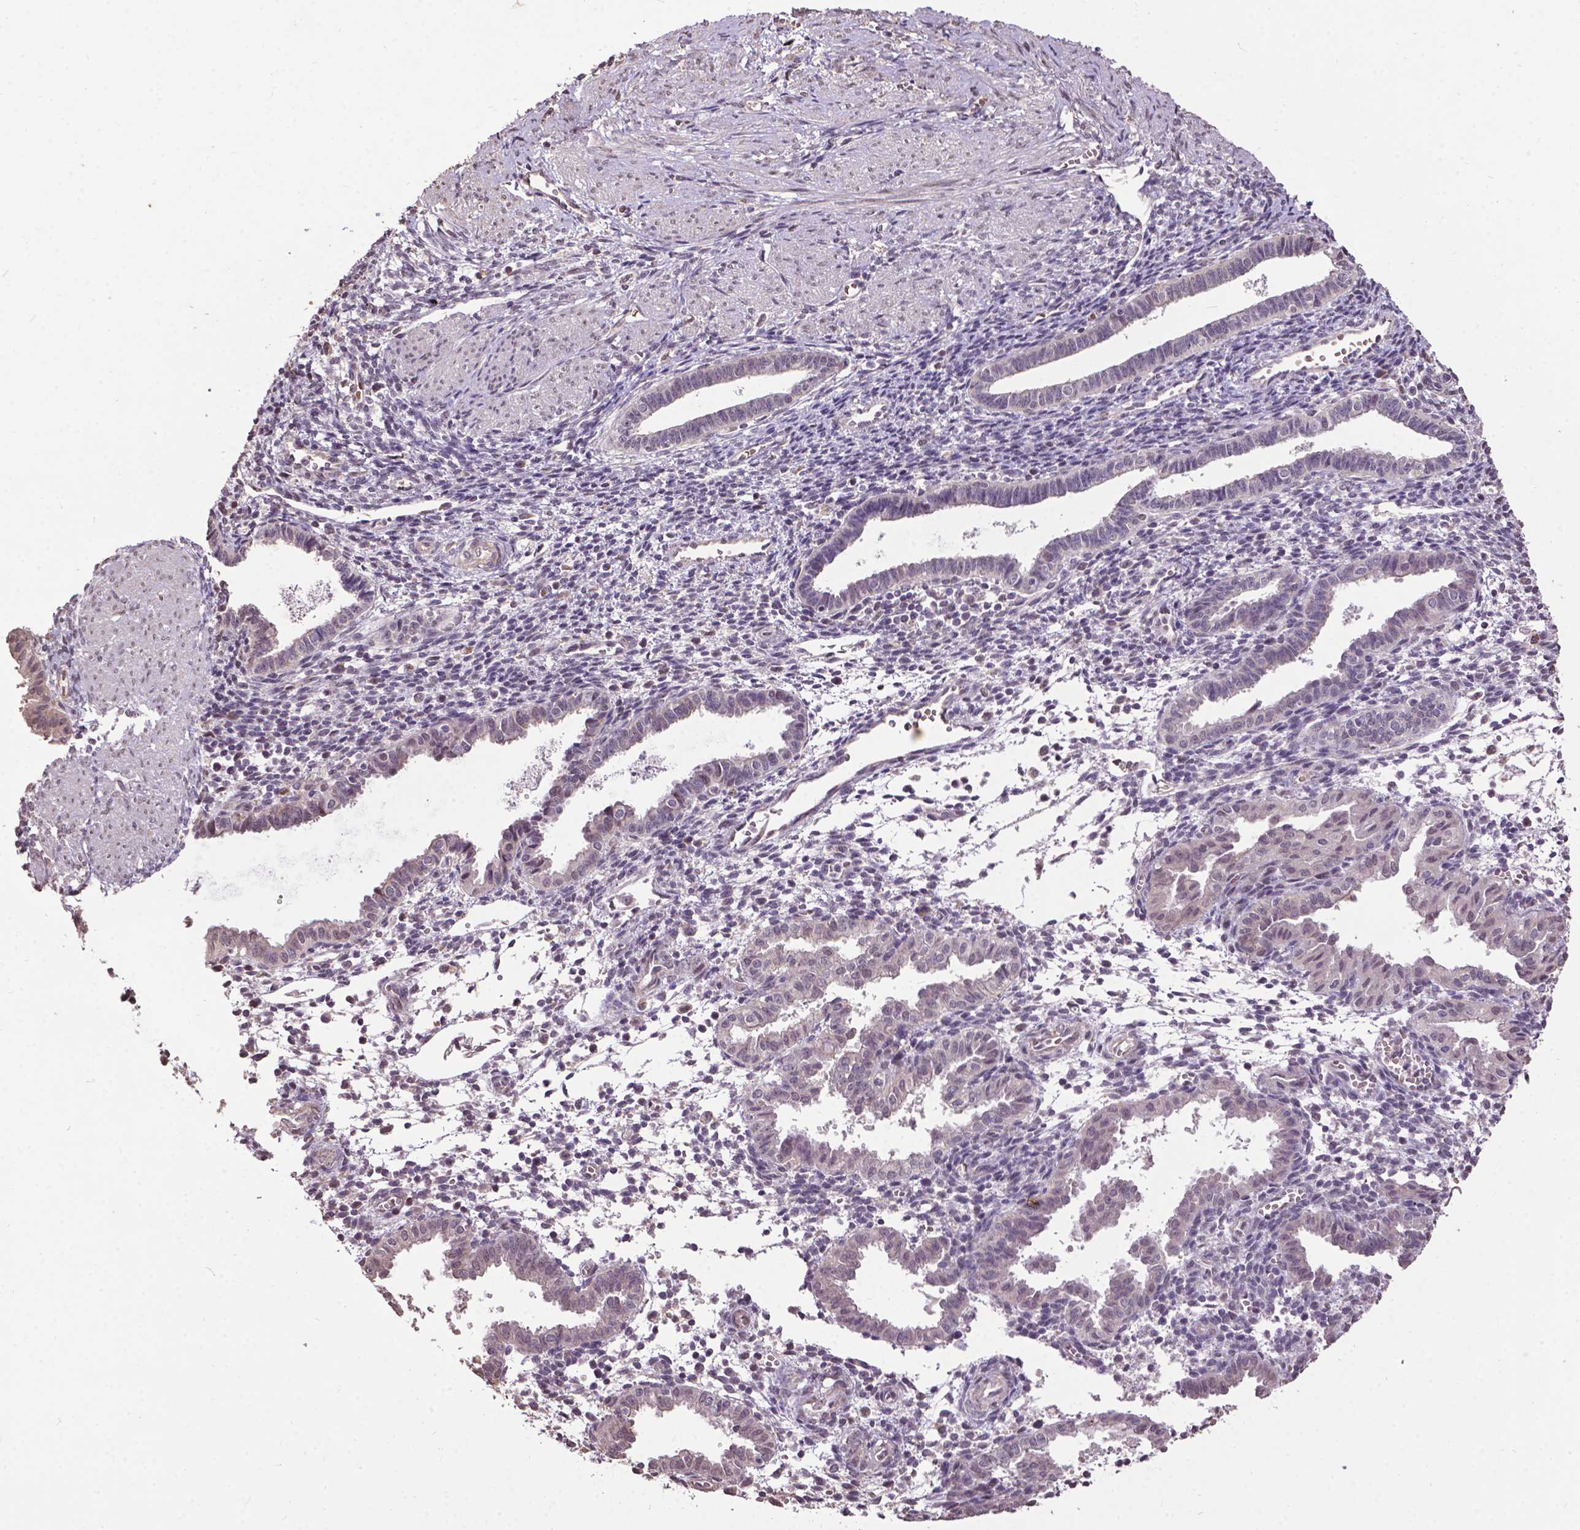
{"staining": {"intensity": "negative", "quantity": "none", "location": "none"}, "tissue": "endometrium", "cell_type": "Cells in endometrial stroma", "image_type": "normal", "snomed": [{"axis": "morphology", "description": "Normal tissue, NOS"}, {"axis": "topography", "description": "Endometrium"}], "caption": "High magnification brightfield microscopy of benign endometrium stained with DAB (3,3'-diaminobenzidine) (brown) and counterstained with hematoxylin (blue): cells in endometrial stroma show no significant positivity.", "gene": "GLRA2", "patient": {"sex": "female", "age": 37}}